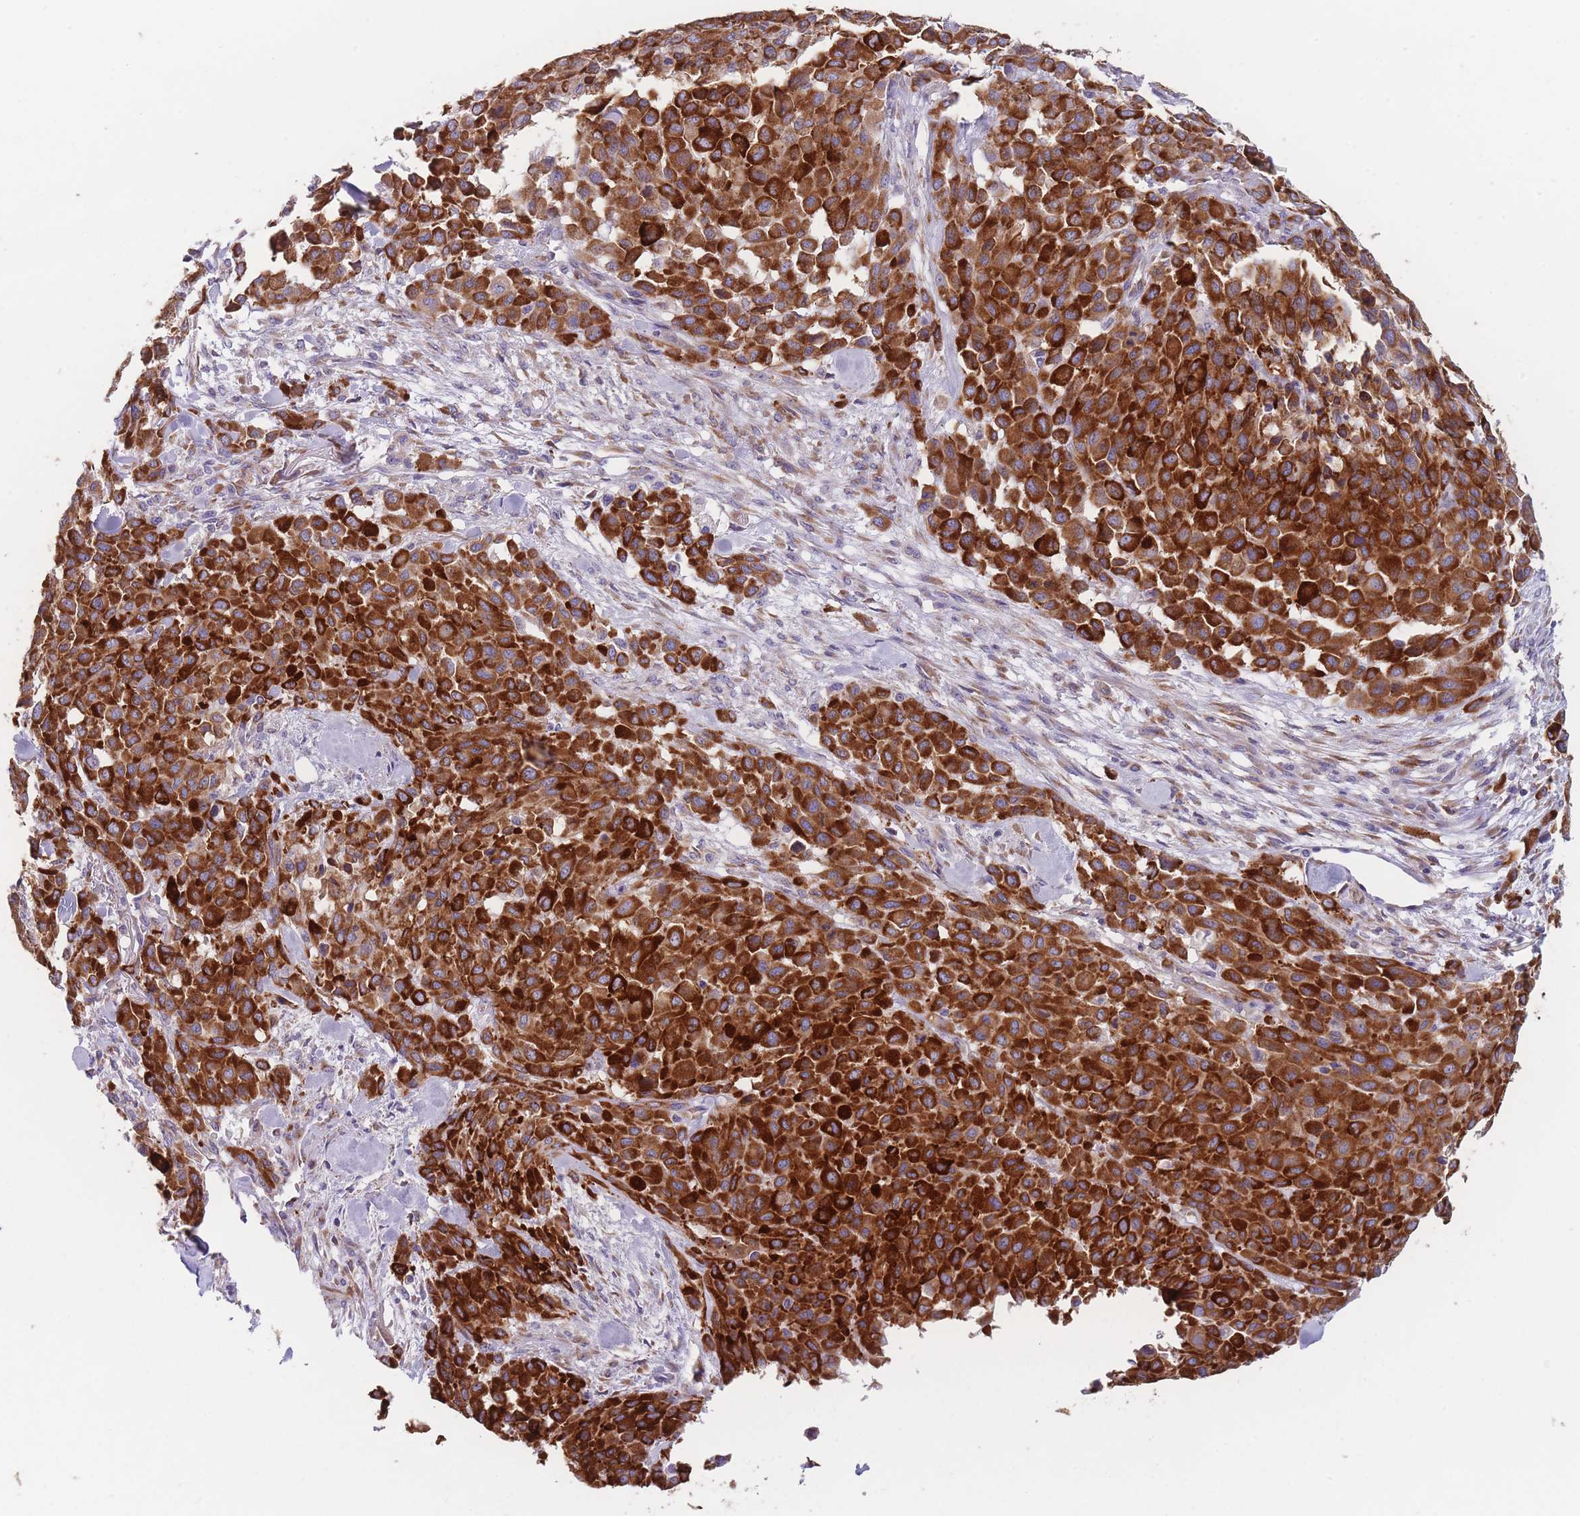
{"staining": {"intensity": "strong", "quantity": ">75%", "location": "cytoplasmic/membranous"}, "tissue": "melanoma", "cell_type": "Tumor cells", "image_type": "cancer", "snomed": [{"axis": "morphology", "description": "Malignant melanoma, Metastatic site"}, {"axis": "topography", "description": "Skin"}], "caption": "Melanoma stained with a protein marker exhibits strong staining in tumor cells.", "gene": "AK9", "patient": {"sex": "female", "age": 81}}